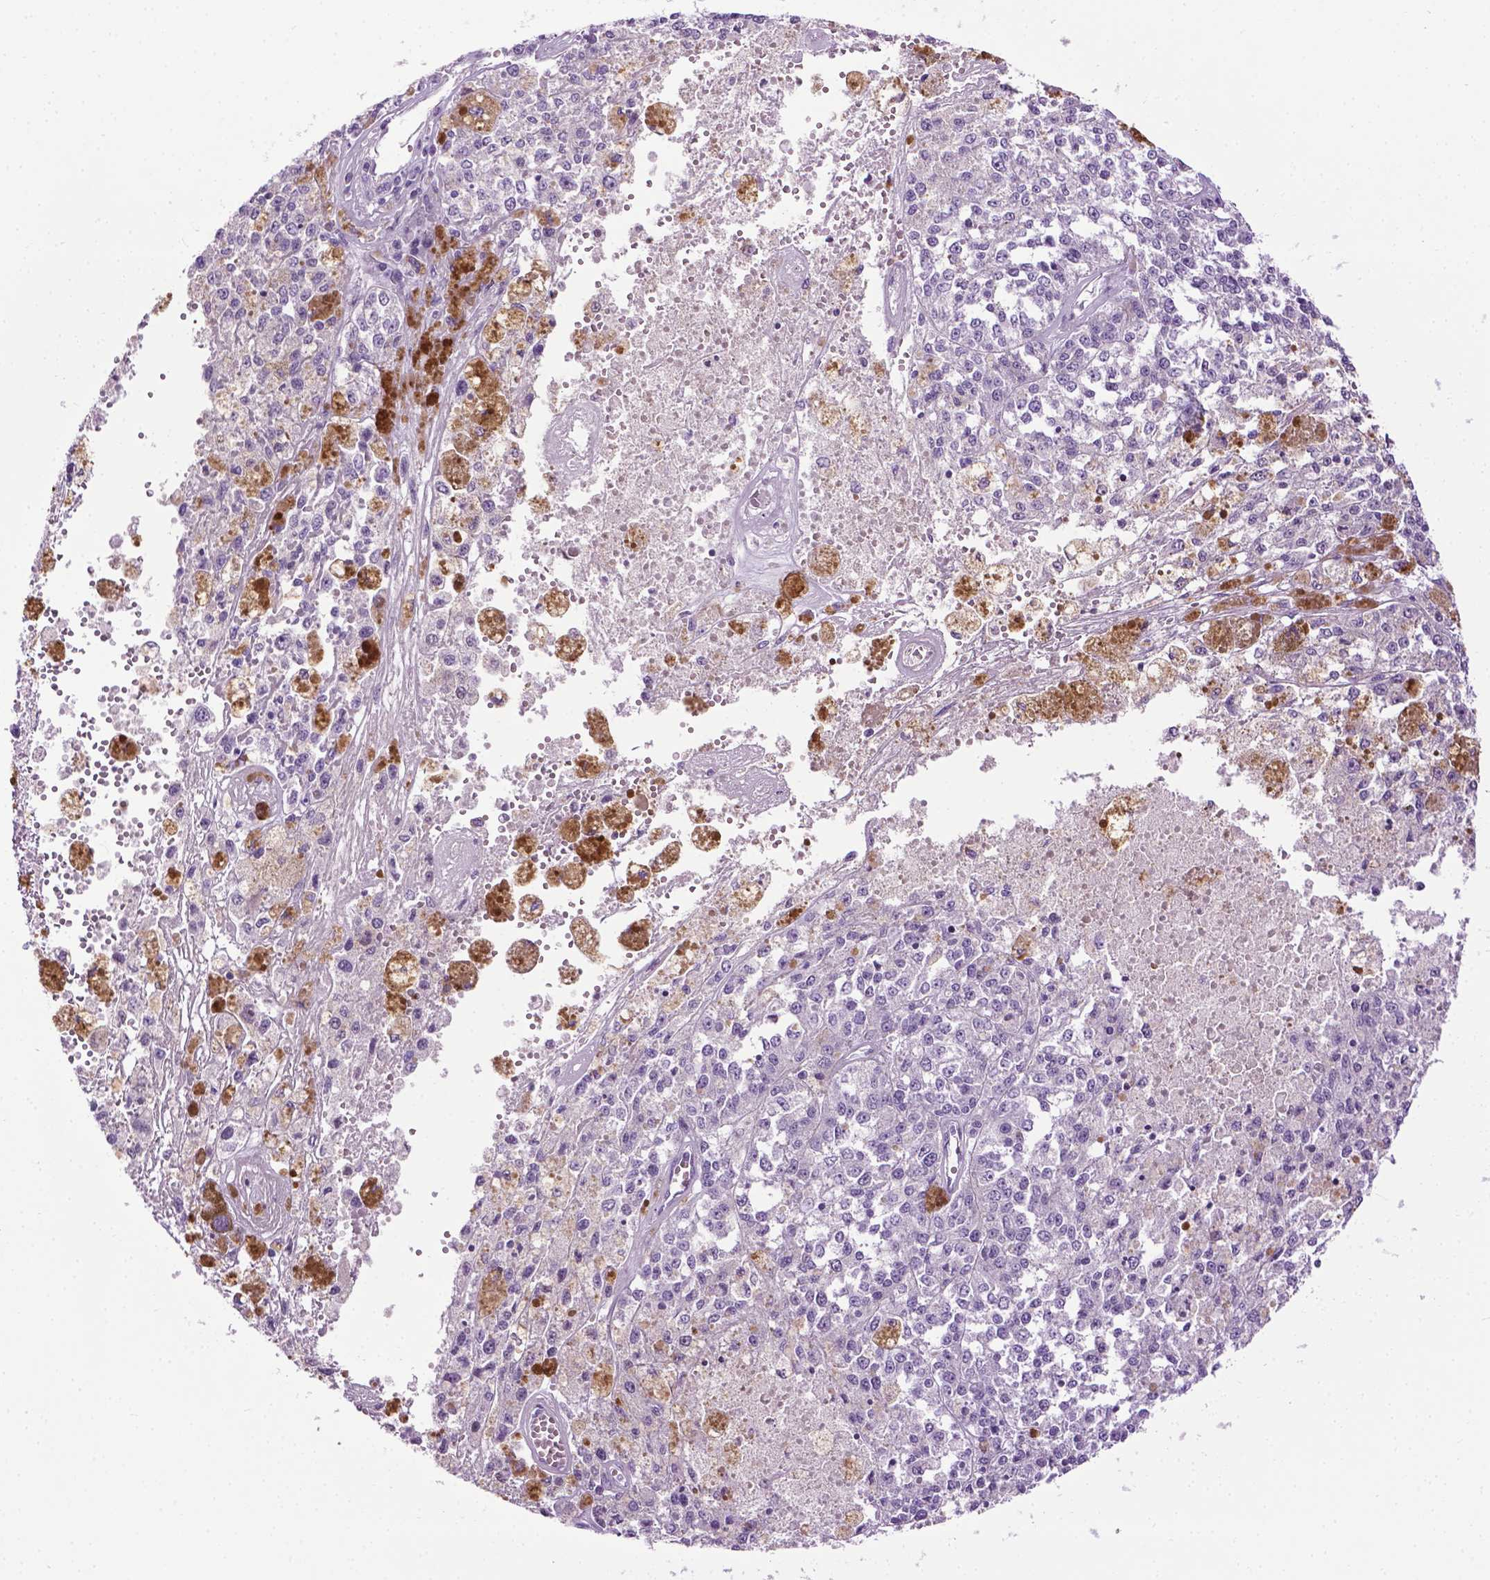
{"staining": {"intensity": "negative", "quantity": "none", "location": "none"}, "tissue": "melanoma", "cell_type": "Tumor cells", "image_type": "cancer", "snomed": [{"axis": "morphology", "description": "Malignant melanoma, Metastatic site"}, {"axis": "topography", "description": "Lymph node"}], "caption": "Immunohistochemistry image of malignant melanoma (metastatic site) stained for a protein (brown), which exhibits no staining in tumor cells.", "gene": "SPECC1L", "patient": {"sex": "female", "age": 64}}